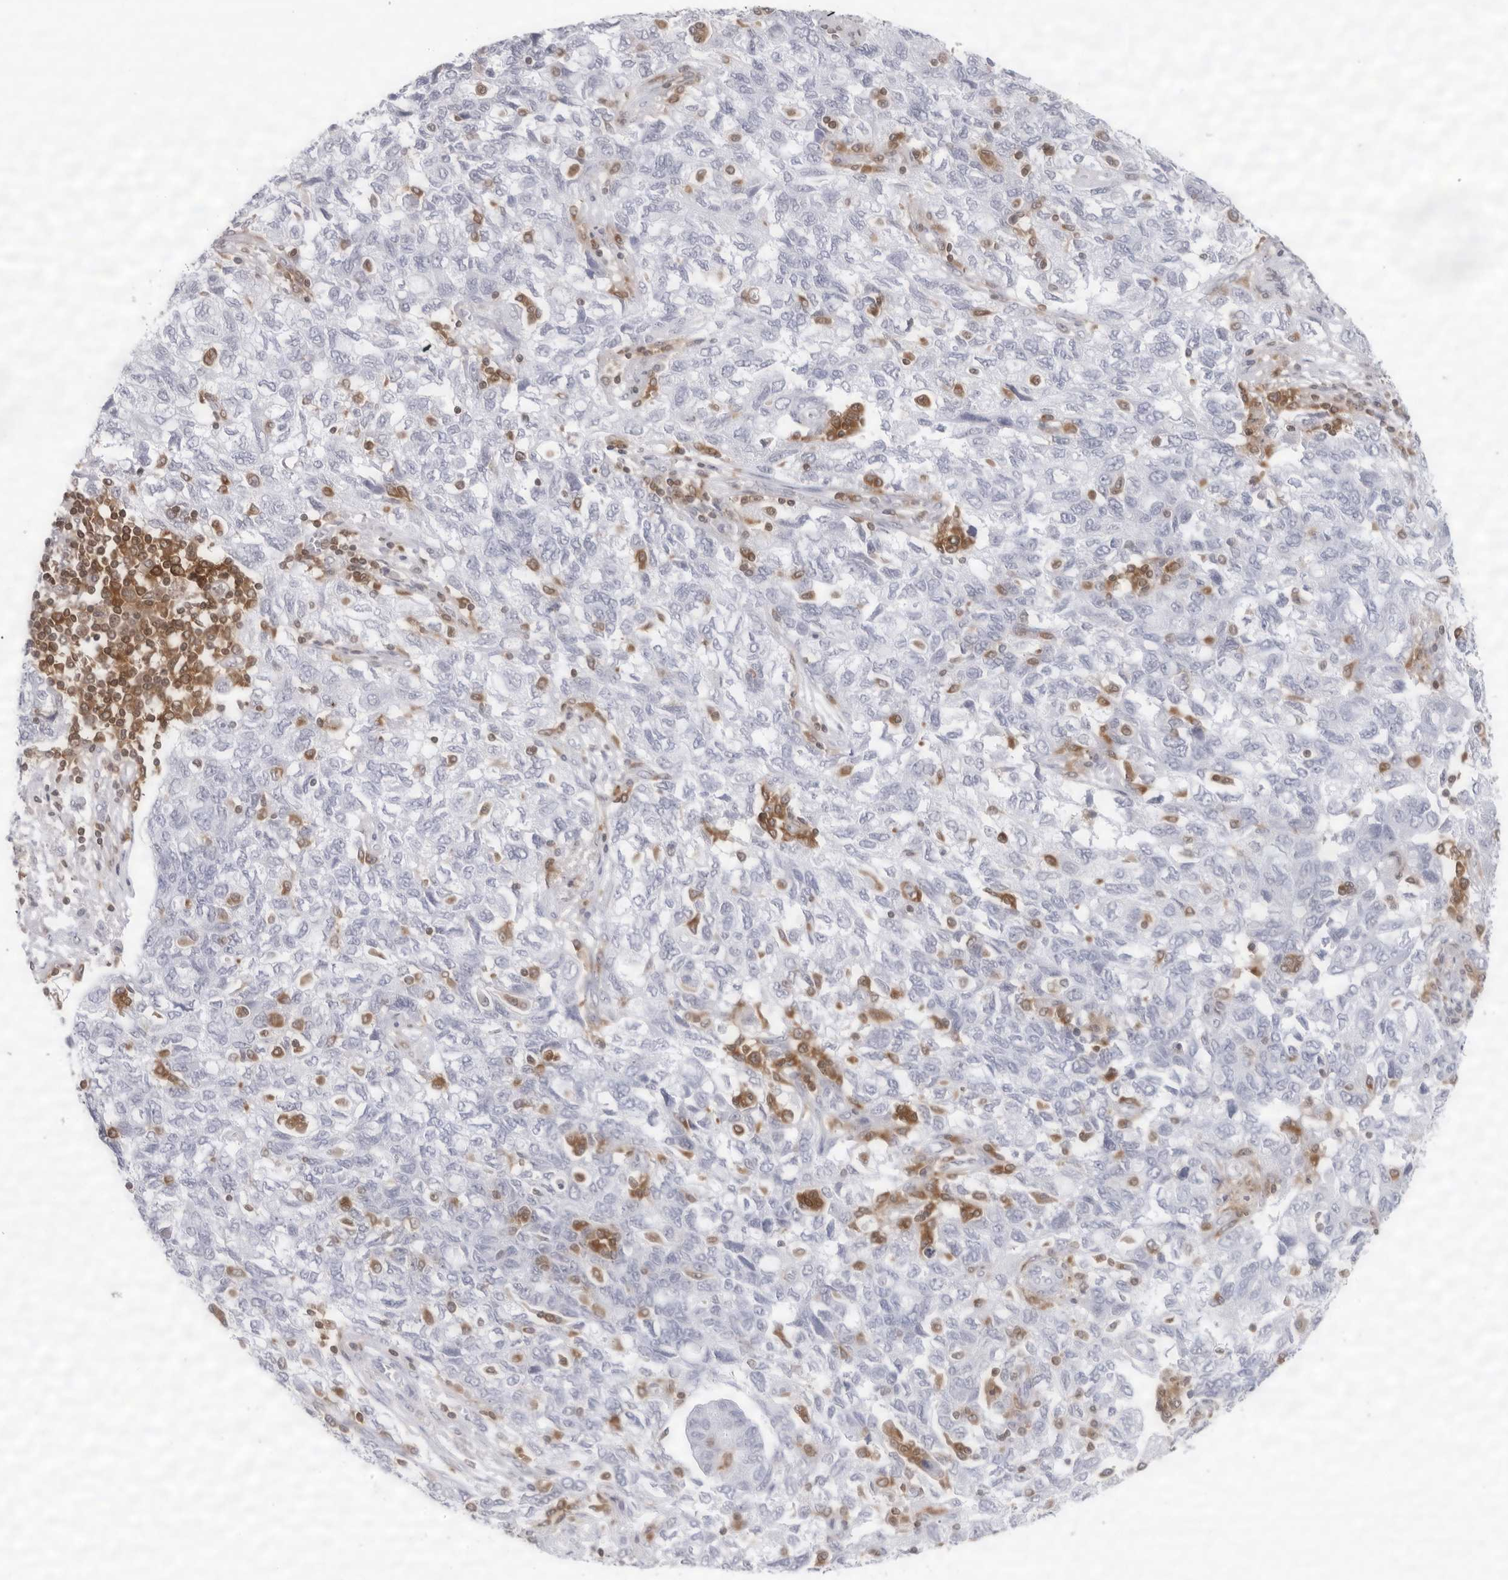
{"staining": {"intensity": "negative", "quantity": "none", "location": "none"}, "tissue": "ovarian cancer", "cell_type": "Tumor cells", "image_type": "cancer", "snomed": [{"axis": "morphology", "description": "Carcinoma, NOS"}, {"axis": "morphology", "description": "Cystadenocarcinoma, serous, NOS"}, {"axis": "topography", "description": "Ovary"}], "caption": "Human ovarian cancer (carcinoma) stained for a protein using immunohistochemistry (IHC) exhibits no positivity in tumor cells.", "gene": "FMNL1", "patient": {"sex": "female", "age": 69}}